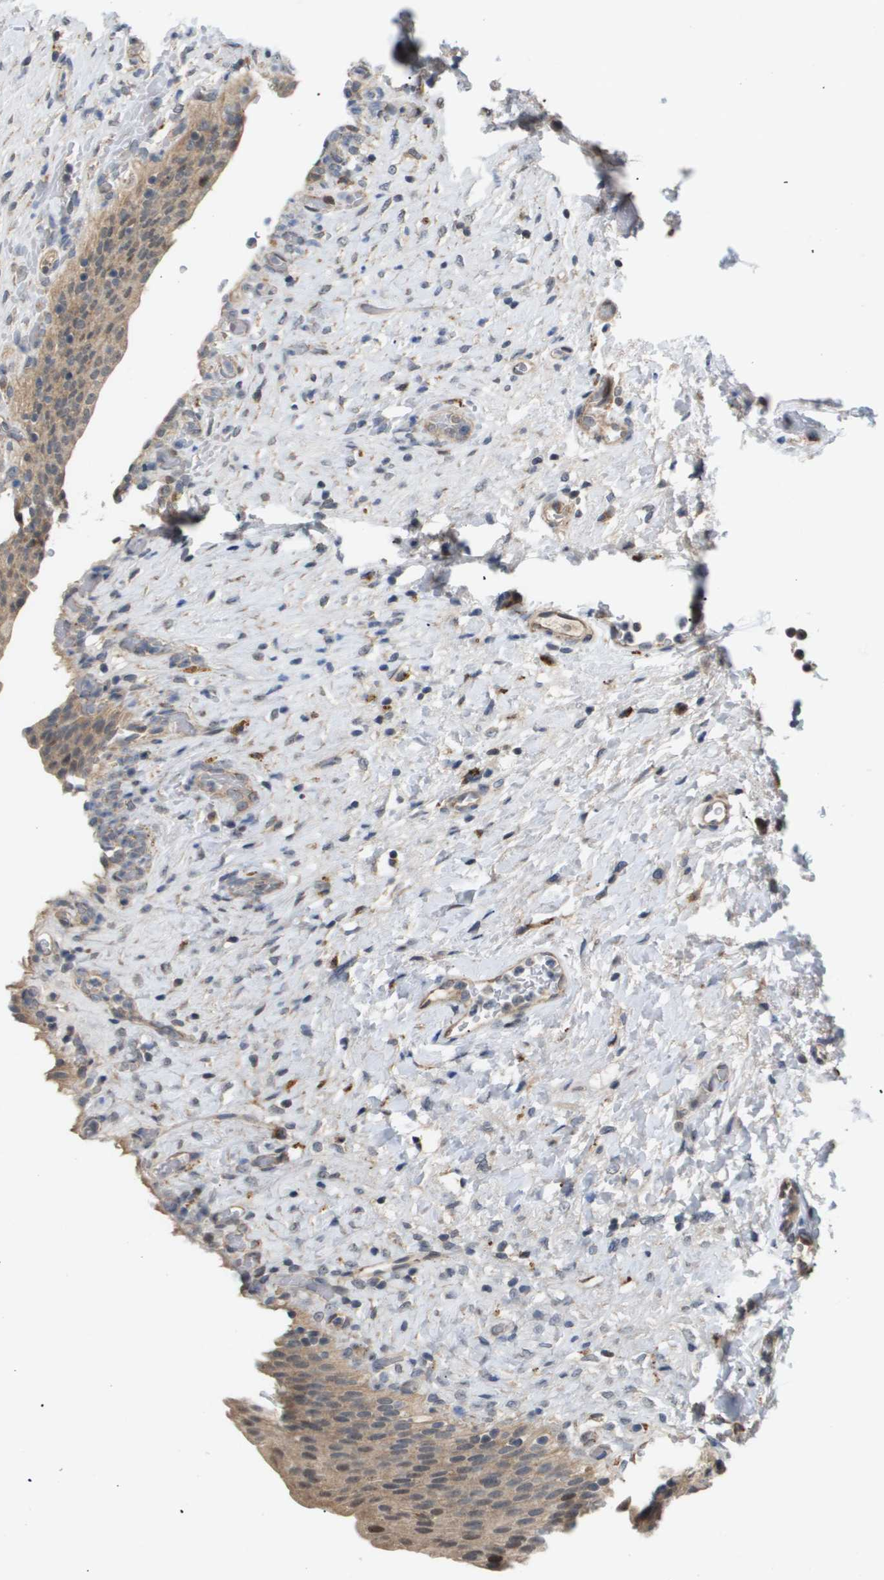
{"staining": {"intensity": "moderate", "quantity": ">75%", "location": "cytoplasmic/membranous"}, "tissue": "urinary bladder", "cell_type": "Urothelial cells", "image_type": "normal", "snomed": [{"axis": "morphology", "description": "Urothelial carcinoma, High grade"}, {"axis": "topography", "description": "Urinary bladder"}], "caption": "Unremarkable urinary bladder shows moderate cytoplasmic/membranous staining in about >75% of urothelial cells, visualized by immunohistochemistry. (DAB IHC with brightfield microscopy, high magnification).", "gene": "PDGFB", "patient": {"sex": "male", "age": 46}}